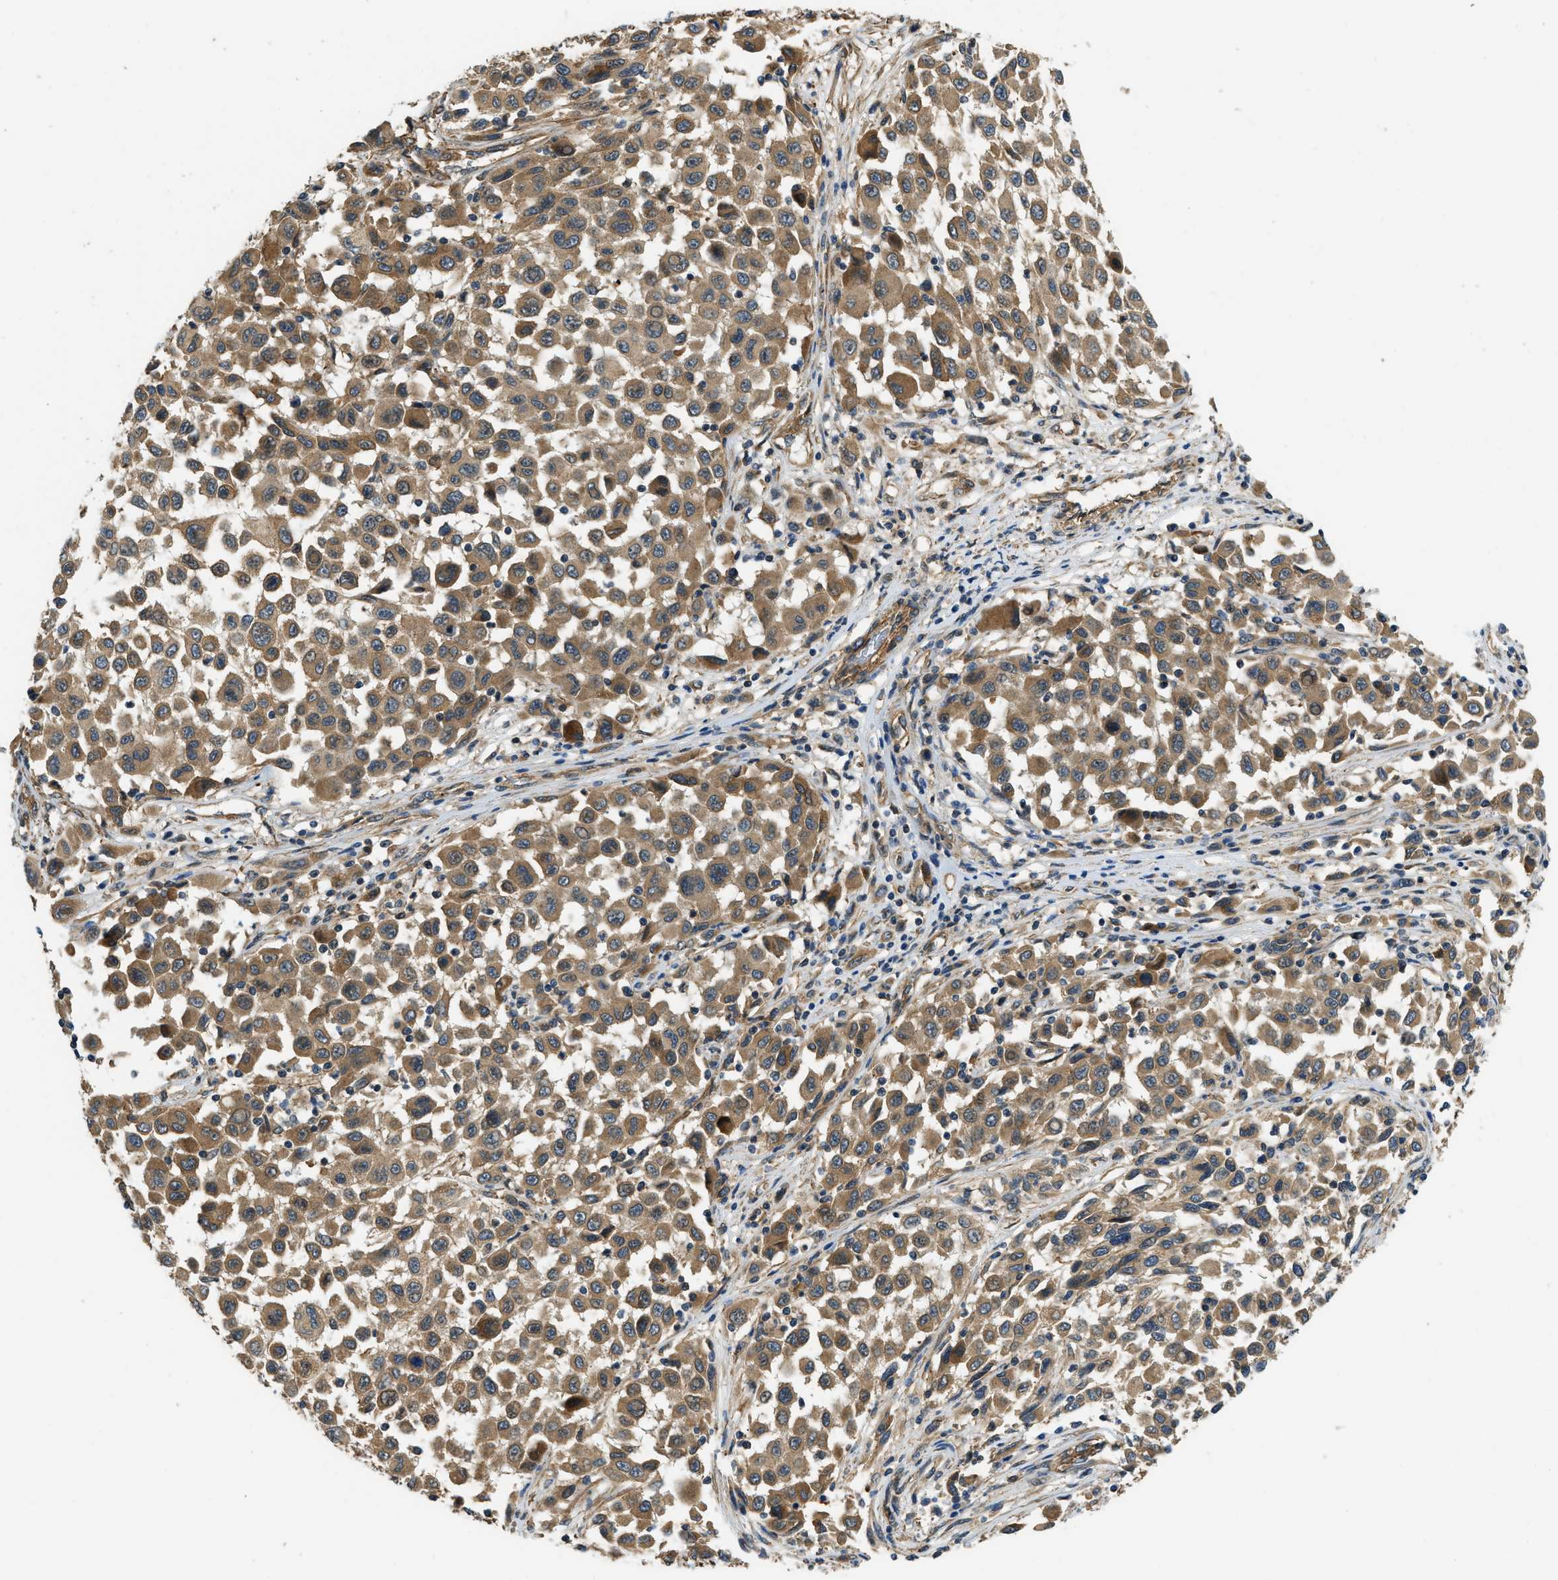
{"staining": {"intensity": "moderate", "quantity": ">75%", "location": "cytoplasmic/membranous"}, "tissue": "melanoma", "cell_type": "Tumor cells", "image_type": "cancer", "snomed": [{"axis": "morphology", "description": "Malignant melanoma, Metastatic site"}, {"axis": "topography", "description": "Lymph node"}], "caption": "A brown stain shows moderate cytoplasmic/membranous positivity of a protein in malignant melanoma (metastatic site) tumor cells.", "gene": "CGN", "patient": {"sex": "male", "age": 61}}